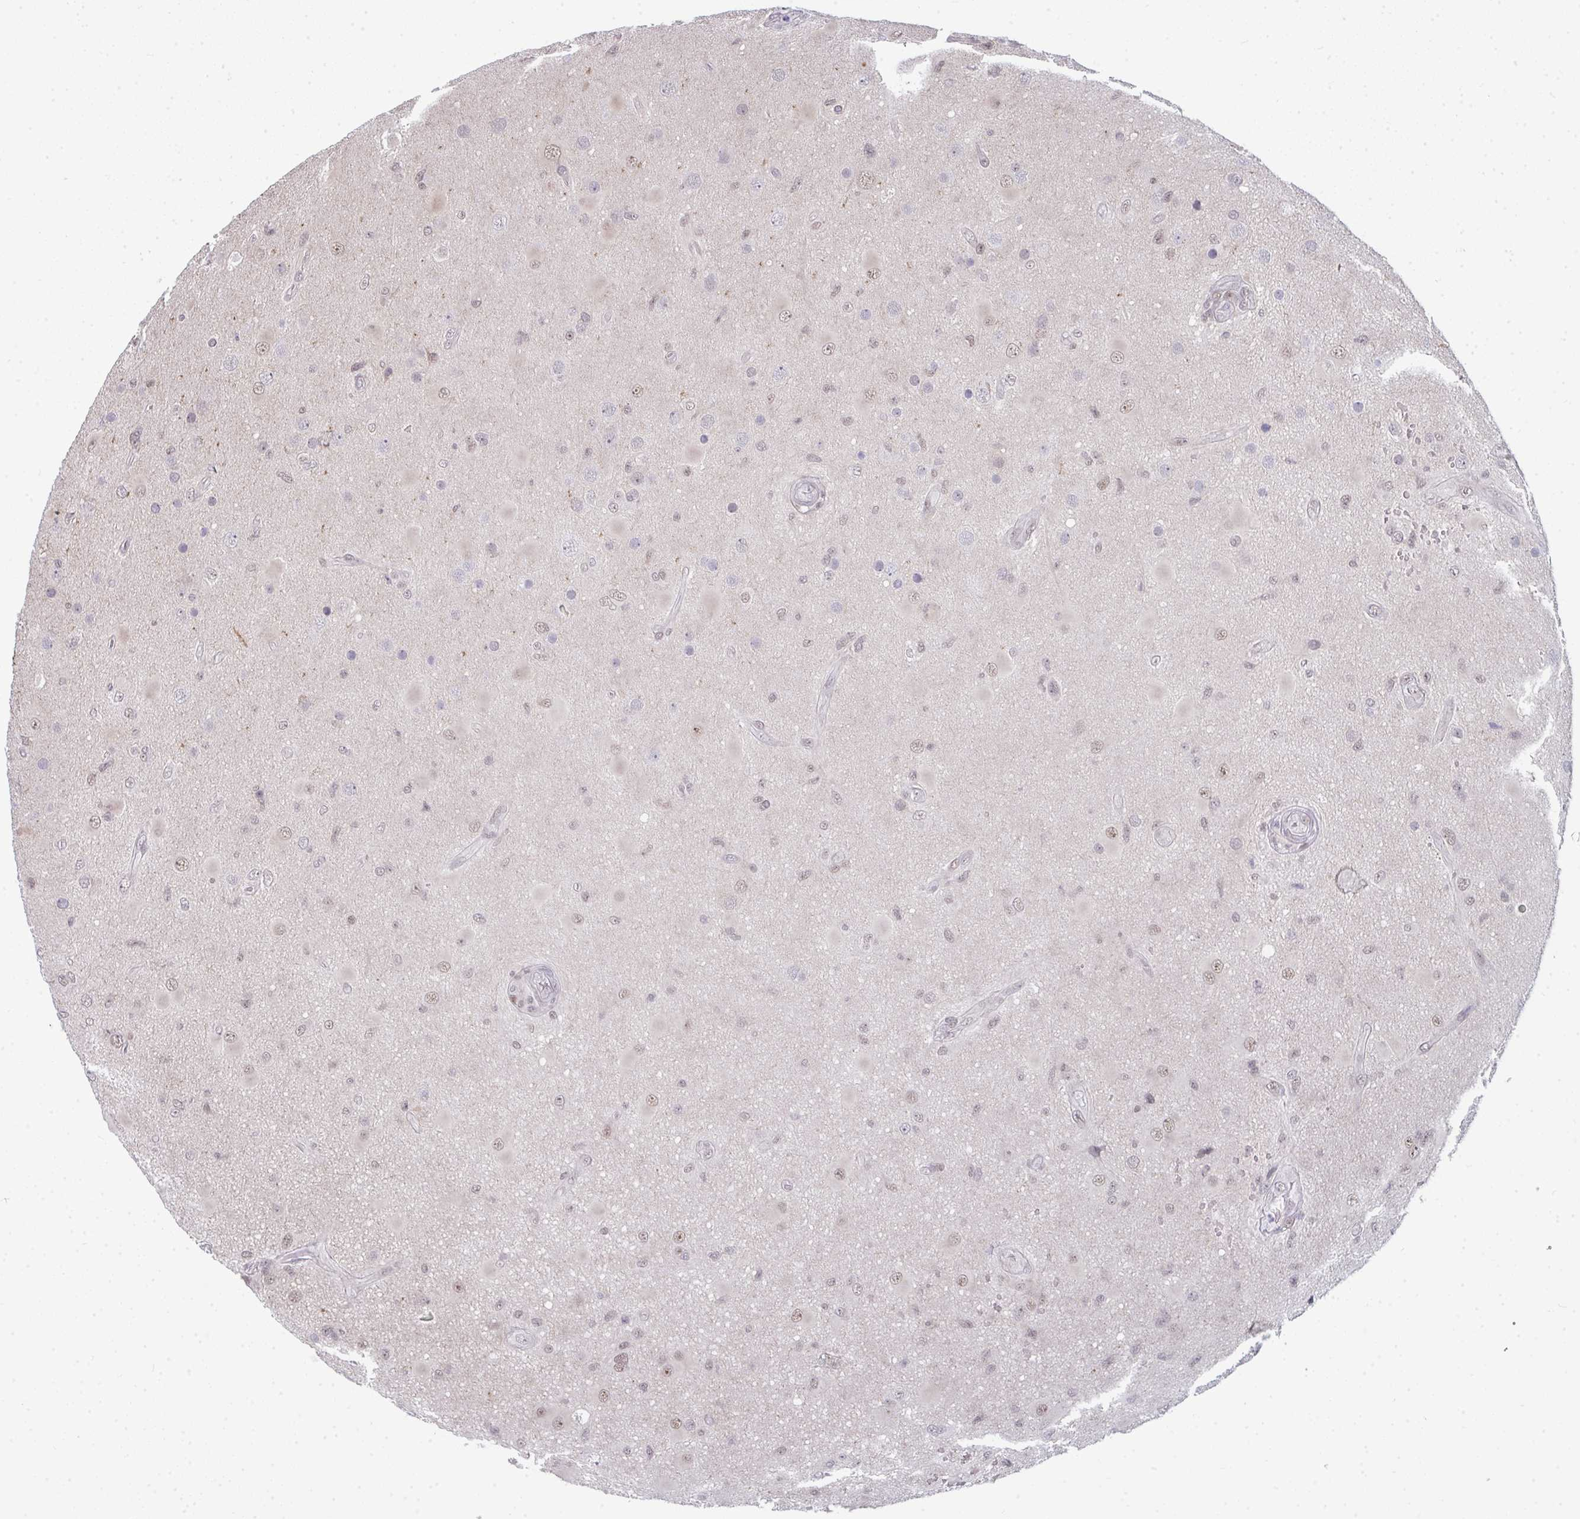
{"staining": {"intensity": "weak", "quantity": "<25%", "location": "nuclear"}, "tissue": "glioma", "cell_type": "Tumor cells", "image_type": "cancer", "snomed": [{"axis": "morphology", "description": "Glioma, malignant, High grade"}, {"axis": "topography", "description": "Brain"}], "caption": "A photomicrograph of malignant glioma (high-grade) stained for a protein displays no brown staining in tumor cells. (DAB (3,3'-diaminobenzidine) immunohistochemistry (IHC) with hematoxylin counter stain).", "gene": "ATF1", "patient": {"sex": "male", "age": 53}}